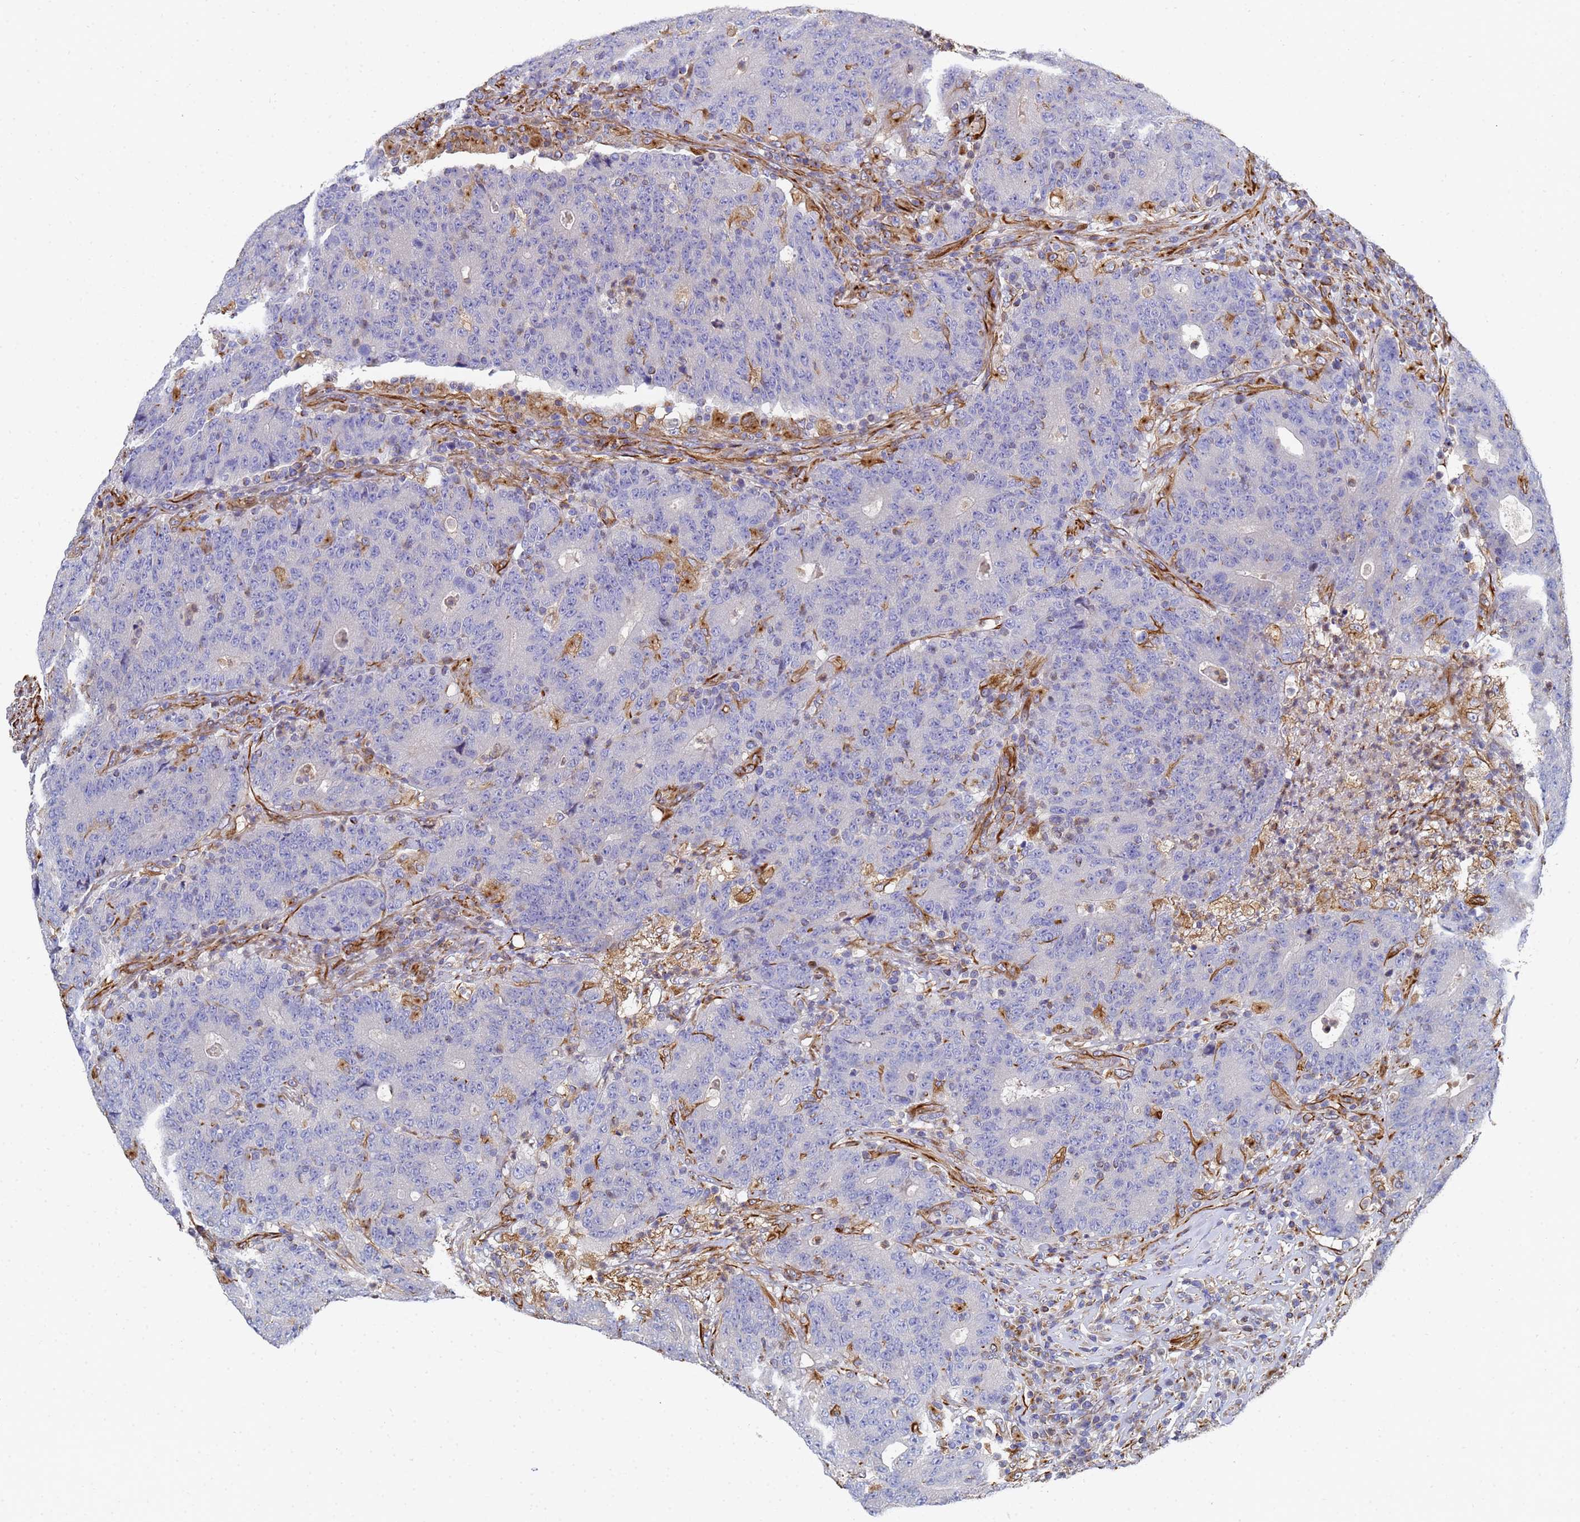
{"staining": {"intensity": "negative", "quantity": "none", "location": "none"}, "tissue": "colorectal cancer", "cell_type": "Tumor cells", "image_type": "cancer", "snomed": [{"axis": "morphology", "description": "Adenocarcinoma, NOS"}, {"axis": "topography", "description": "Colon"}], "caption": "A histopathology image of colorectal adenocarcinoma stained for a protein displays no brown staining in tumor cells.", "gene": "SYT13", "patient": {"sex": "female", "age": 75}}